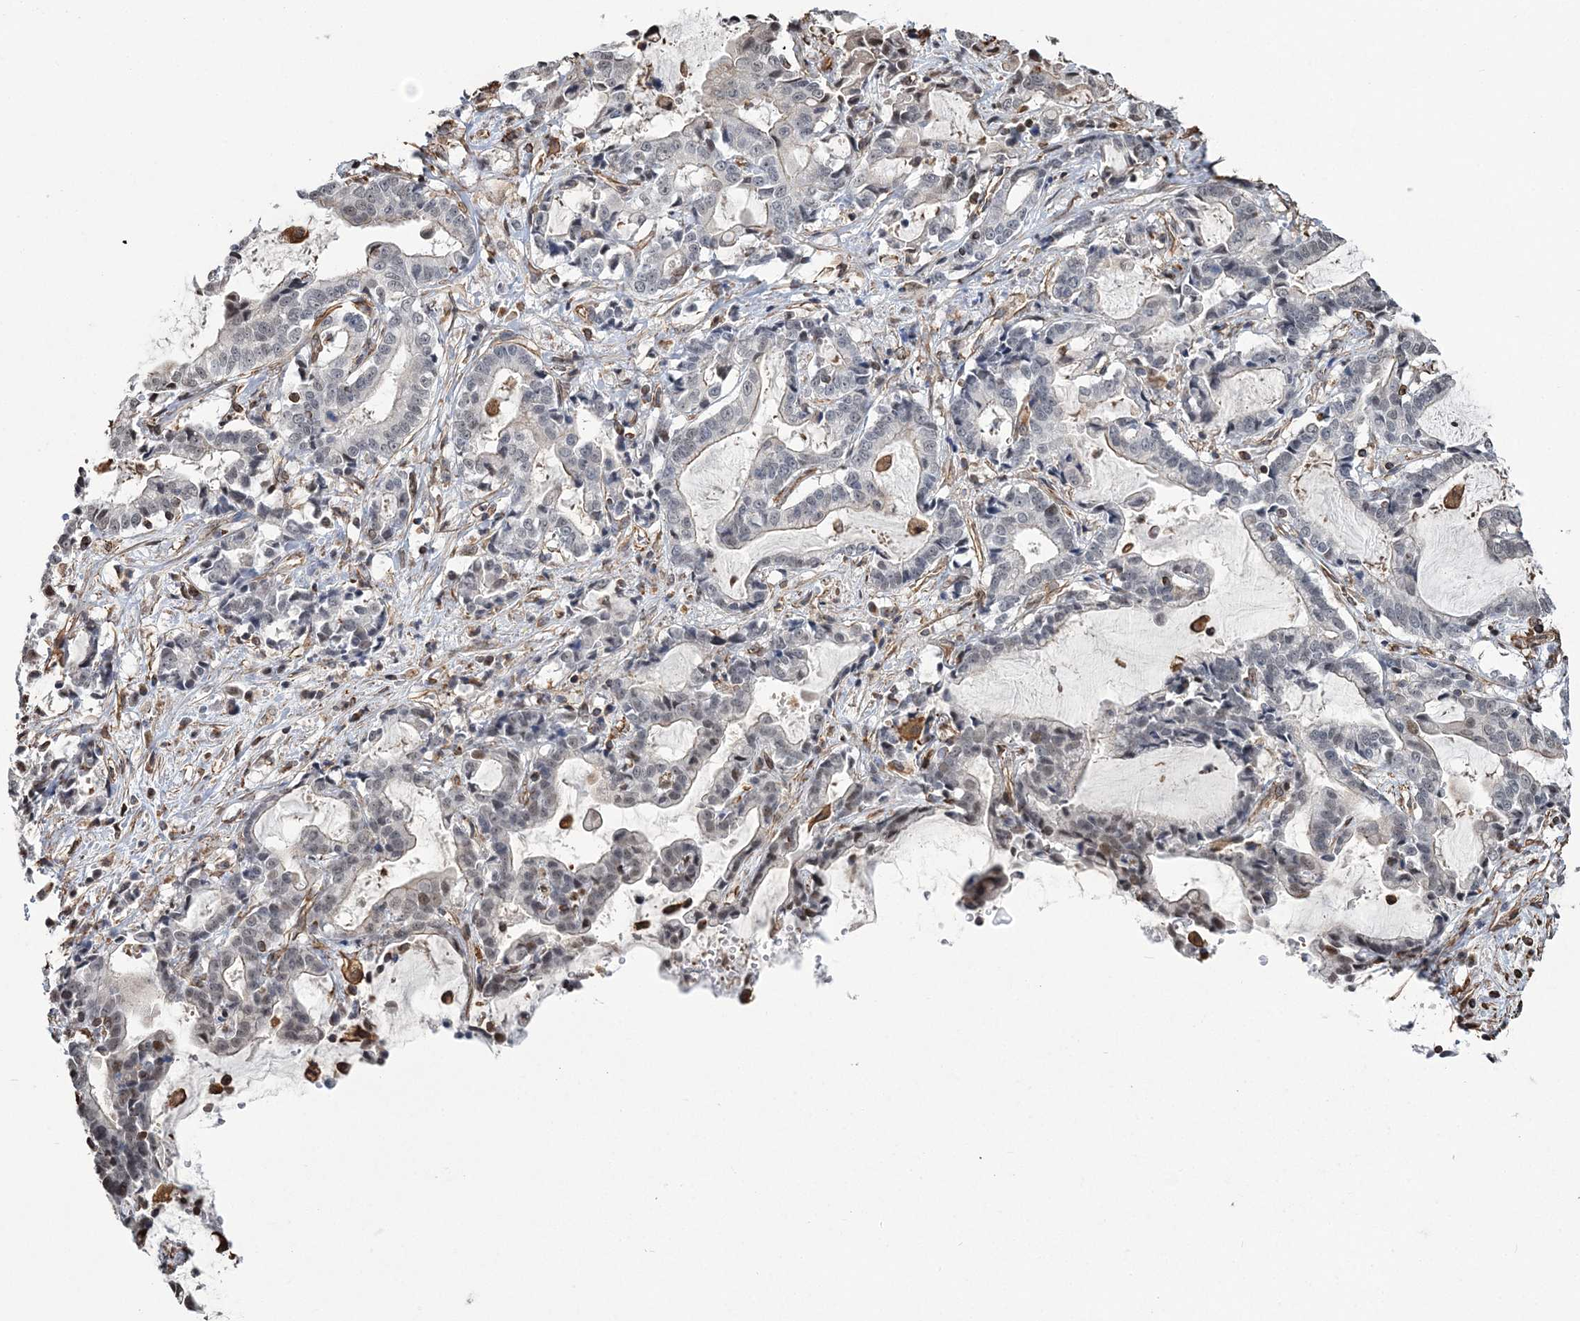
{"staining": {"intensity": "weak", "quantity": "<25%", "location": "nuclear"}, "tissue": "liver cancer", "cell_type": "Tumor cells", "image_type": "cancer", "snomed": [{"axis": "morphology", "description": "Cholangiocarcinoma"}, {"axis": "topography", "description": "Liver"}], "caption": "IHC of human cholangiocarcinoma (liver) reveals no expression in tumor cells. The staining is performed using DAB brown chromogen with nuclei counter-stained in using hematoxylin.", "gene": "ATP11B", "patient": {"sex": "male", "age": 57}}